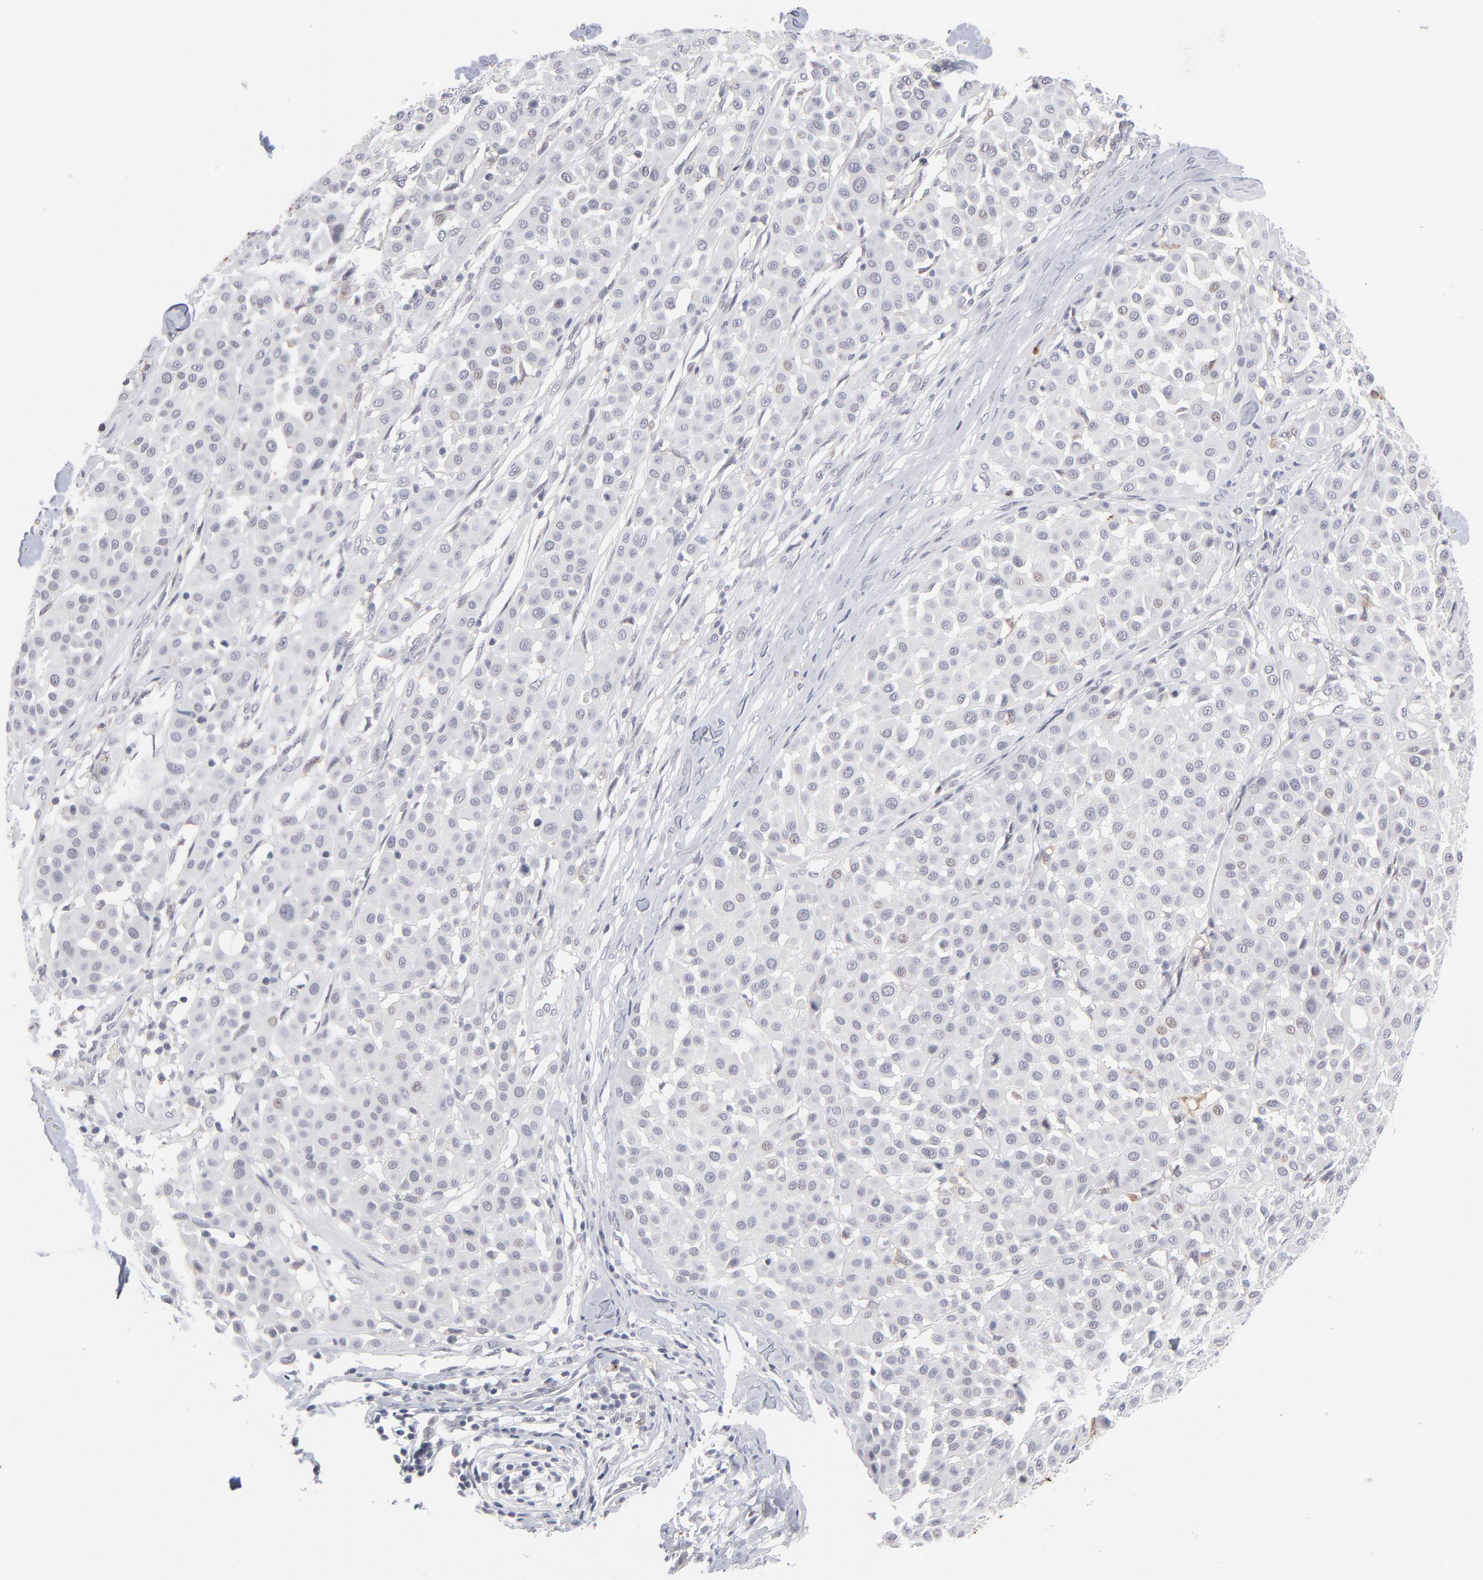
{"staining": {"intensity": "negative", "quantity": "none", "location": "none"}, "tissue": "melanoma", "cell_type": "Tumor cells", "image_type": "cancer", "snomed": [{"axis": "morphology", "description": "Malignant melanoma, Metastatic site"}, {"axis": "topography", "description": "Soft tissue"}], "caption": "This is an immunohistochemistry micrograph of melanoma. There is no staining in tumor cells.", "gene": "CCR2", "patient": {"sex": "male", "age": 41}}